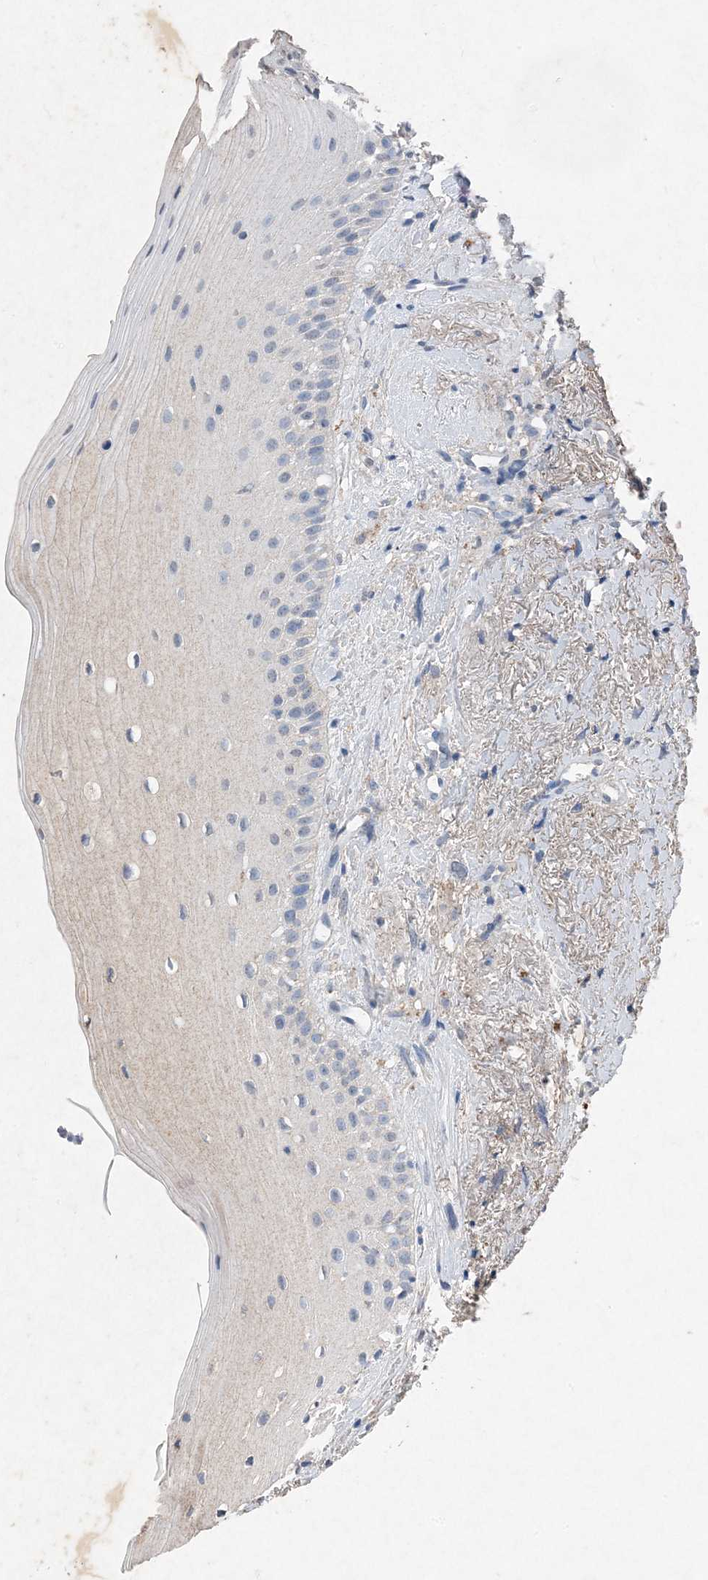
{"staining": {"intensity": "weak", "quantity": "<25%", "location": "nuclear"}, "tissue": "oral mucosa", "cell_type": "Squamous epithelial cells", "image_type": "normal", "snomed": [{"axis": "morphology", "description": "Normal tissue, NOS"}, {"axis": "topography", "description": "Oral tissue"}], "caption": "Benign oral mucosa was stained to show a protein in brown. There is no significant expression in squamous epithelial cells. (DAB immunohistochemistry visualized using brightfield microscopy, high magnification).", "gene": "FCN3", "patient": {"sex": "female", "age": 63}}